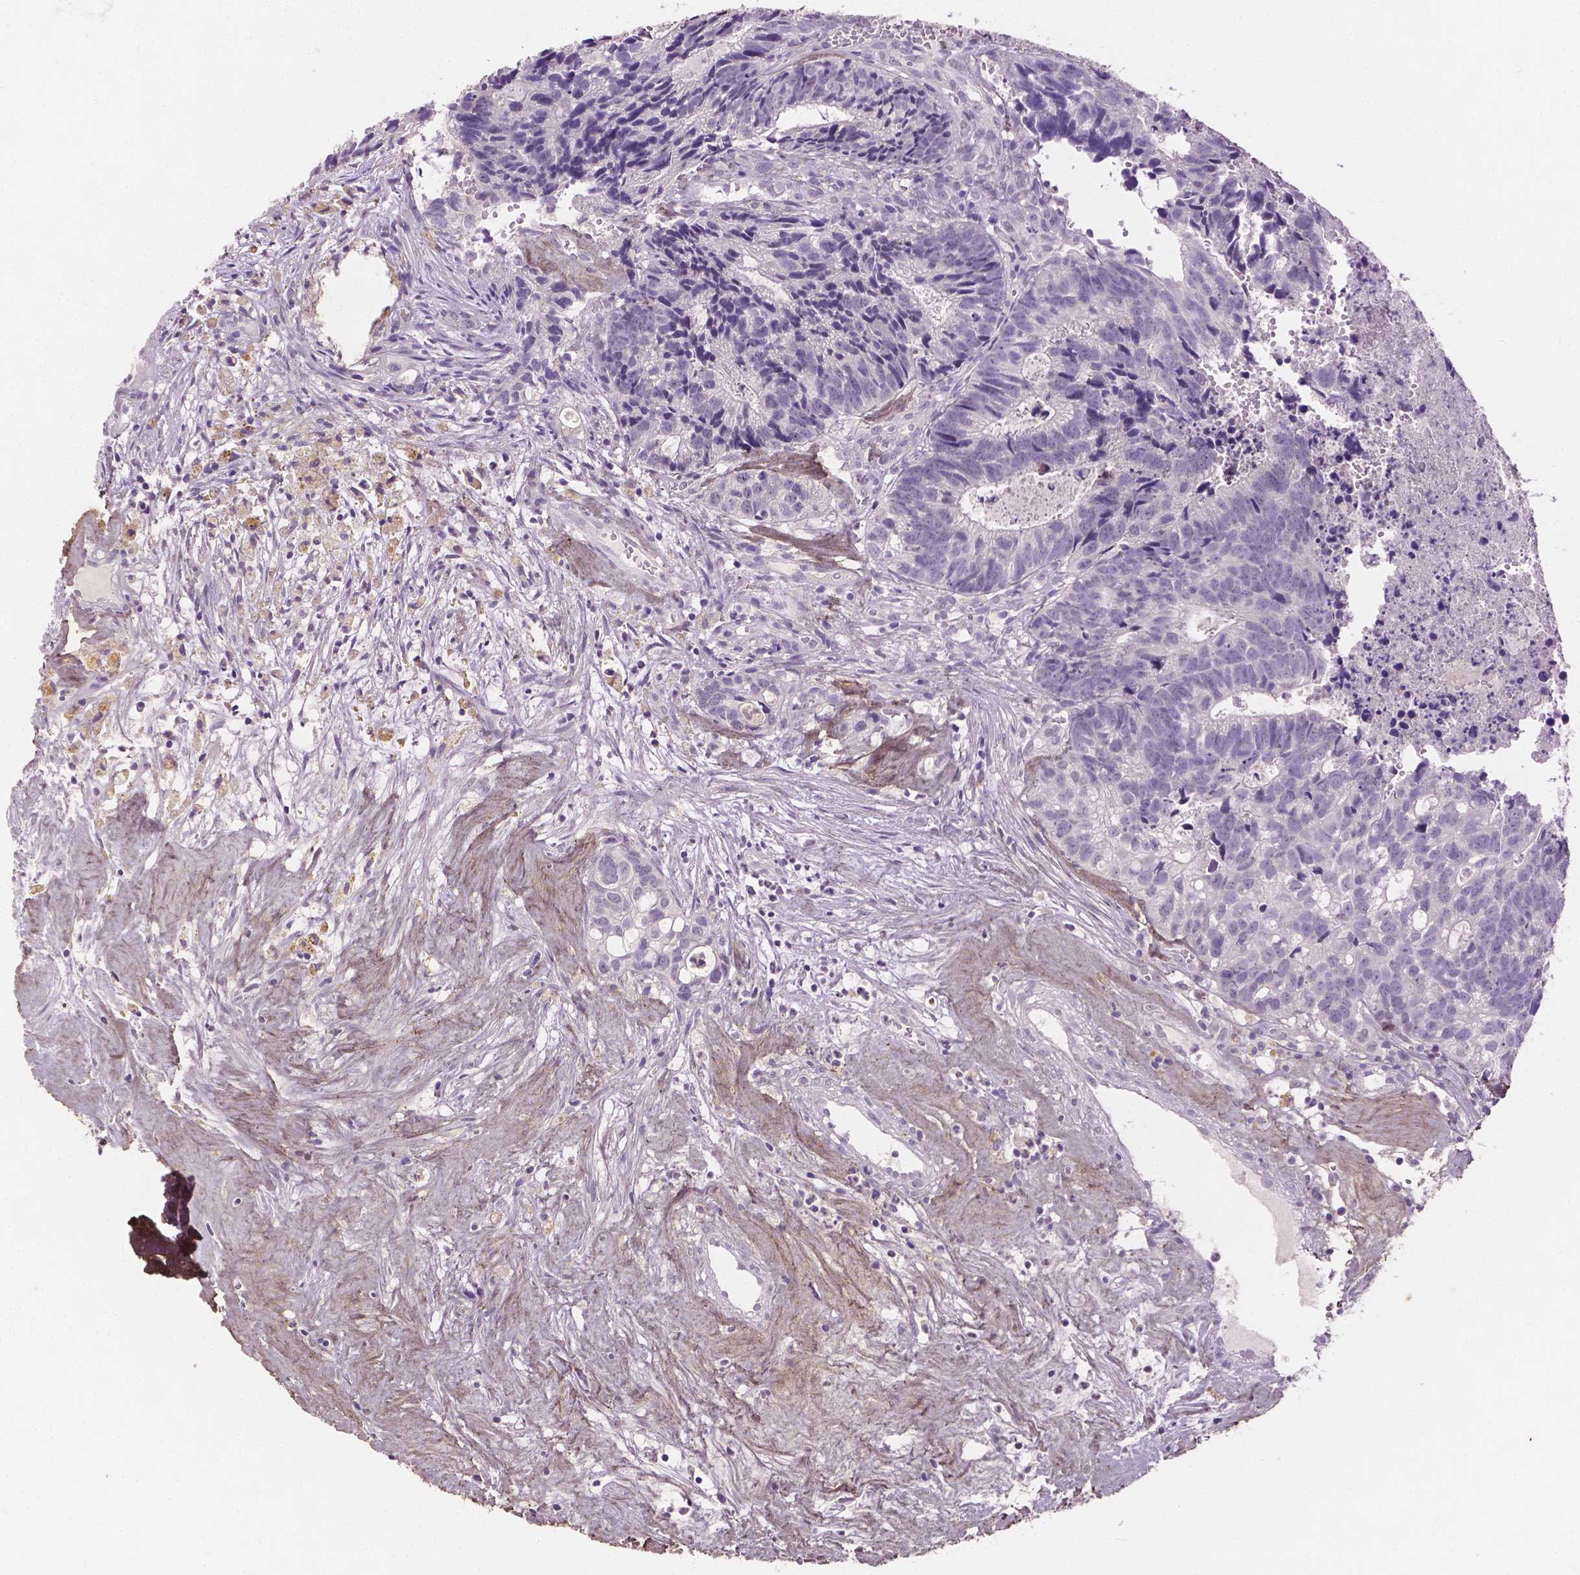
{"staining": {"intensity": "negative", "quantity": "none", "location": "none"}, "tissue": "head and neck cancer", "cell_type": "Tumor cells", "image_type": "cancer", "snomed": [{"axis": "morphology", "description": "Adenocarcinoma, NOS"}, {"axis": "topography", "description": "Head-Neck"}], "caption": "Head and neck cancer was stained to show a protein in brown. There is no significant staining in tumor cells. The staining is performed using DAB (3,3'-diaminobenzidine) brown chromogen with nuclei counter-stained in using hematoxylin.", "gene": "DLG2", "patient": {"sex": "male", "age": 62}}